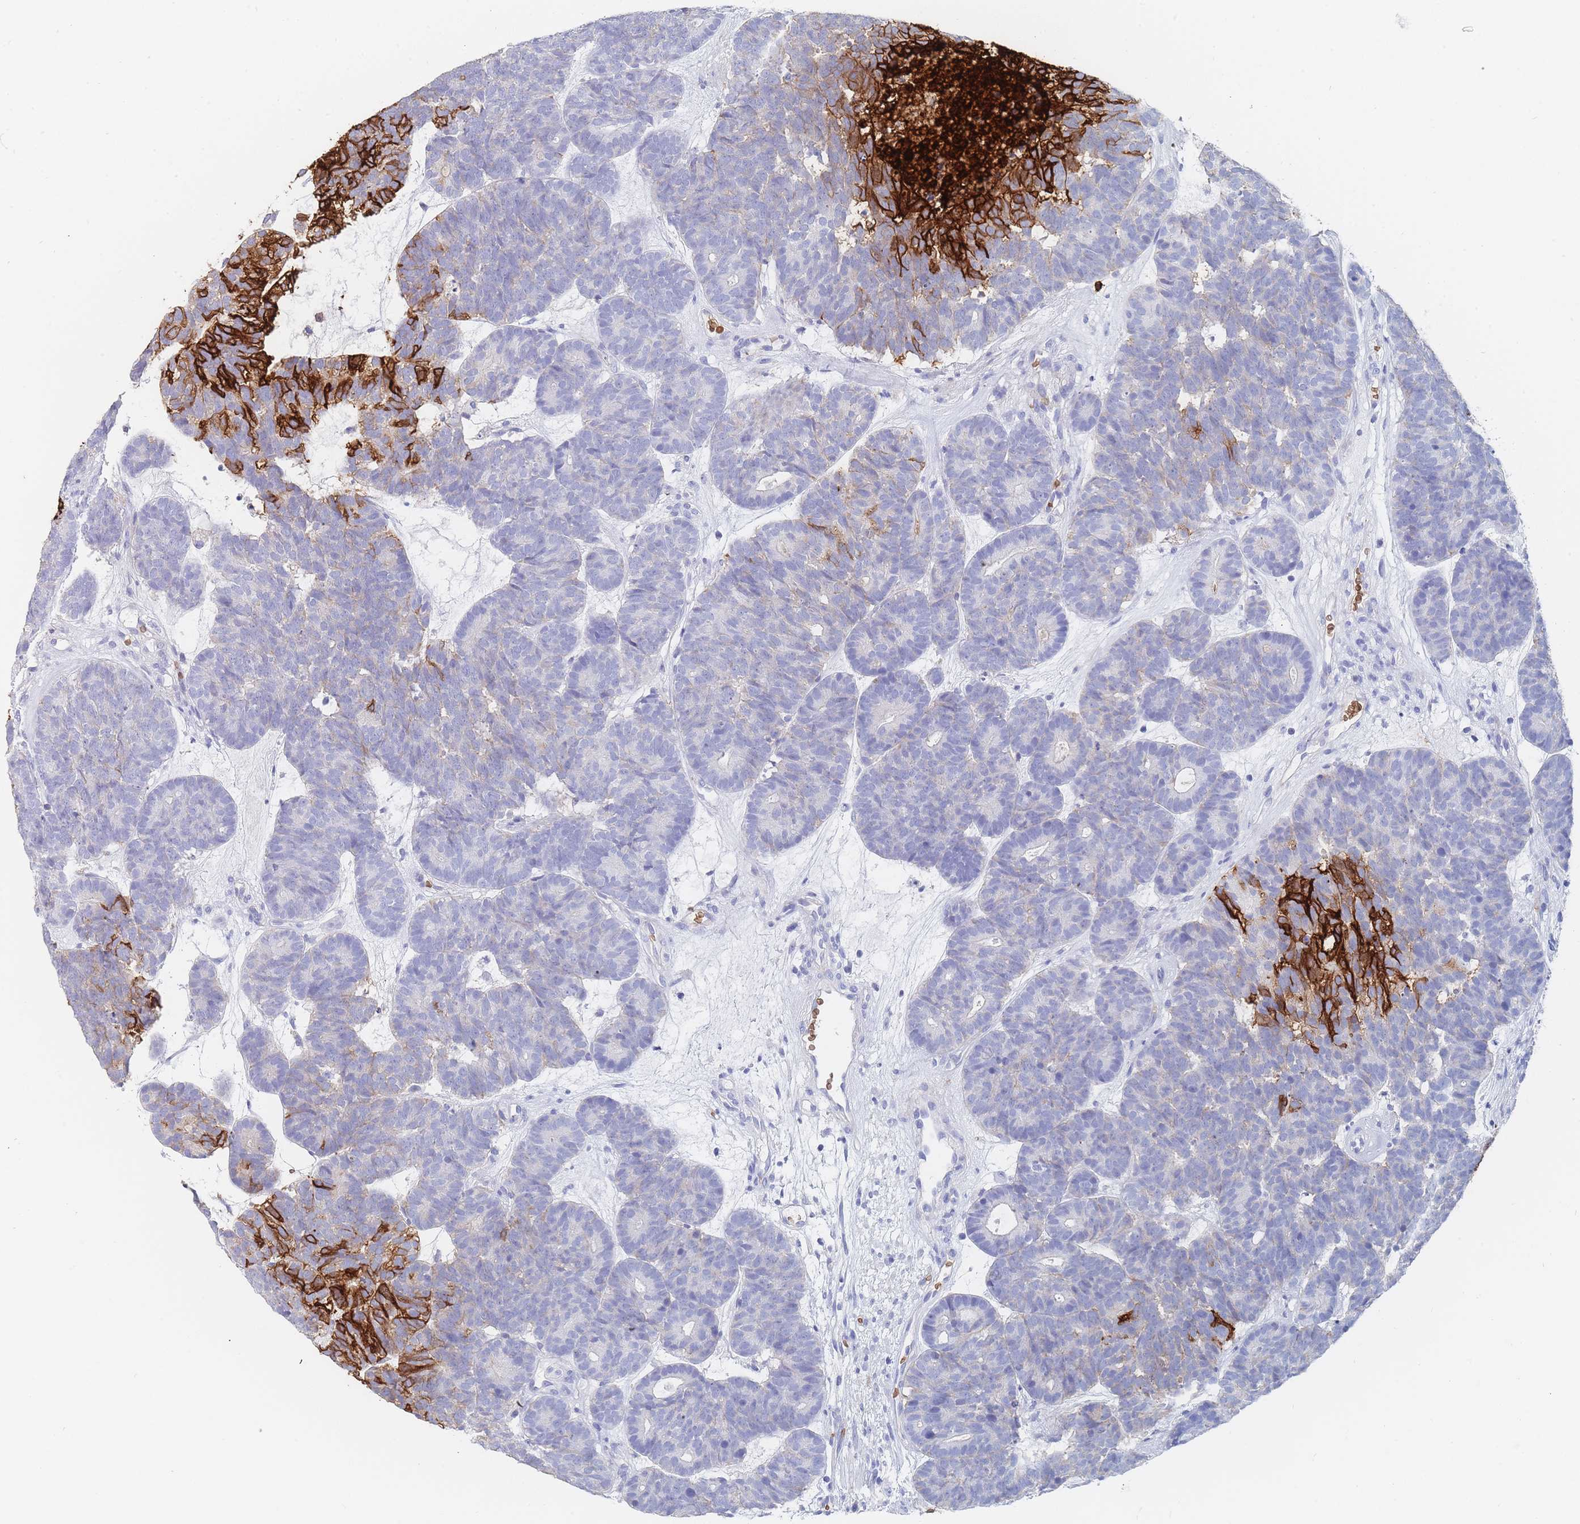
{"staining": {"intensity": "strong", "quantity": "<25%", "location": "cytoplasmic/membranous"}, "tissue": "head and neck cancer", "cell_type": "Tumor cells", "image_type": "cancer", "snomed": [{"axis": "morphology", "description": "Adenocarcinoma, NOS"}, {"axis": "topography", "description": "Head-Neck"}], "caption": "Immunohistochemistry of head and neck adenocarcinoma exhibits medium levels of strong cytoplasmic/membranous staining in about <25% of tumor cells.", "gene": "SLC2A1", "patient": {"sex": "female", "age": 81}}